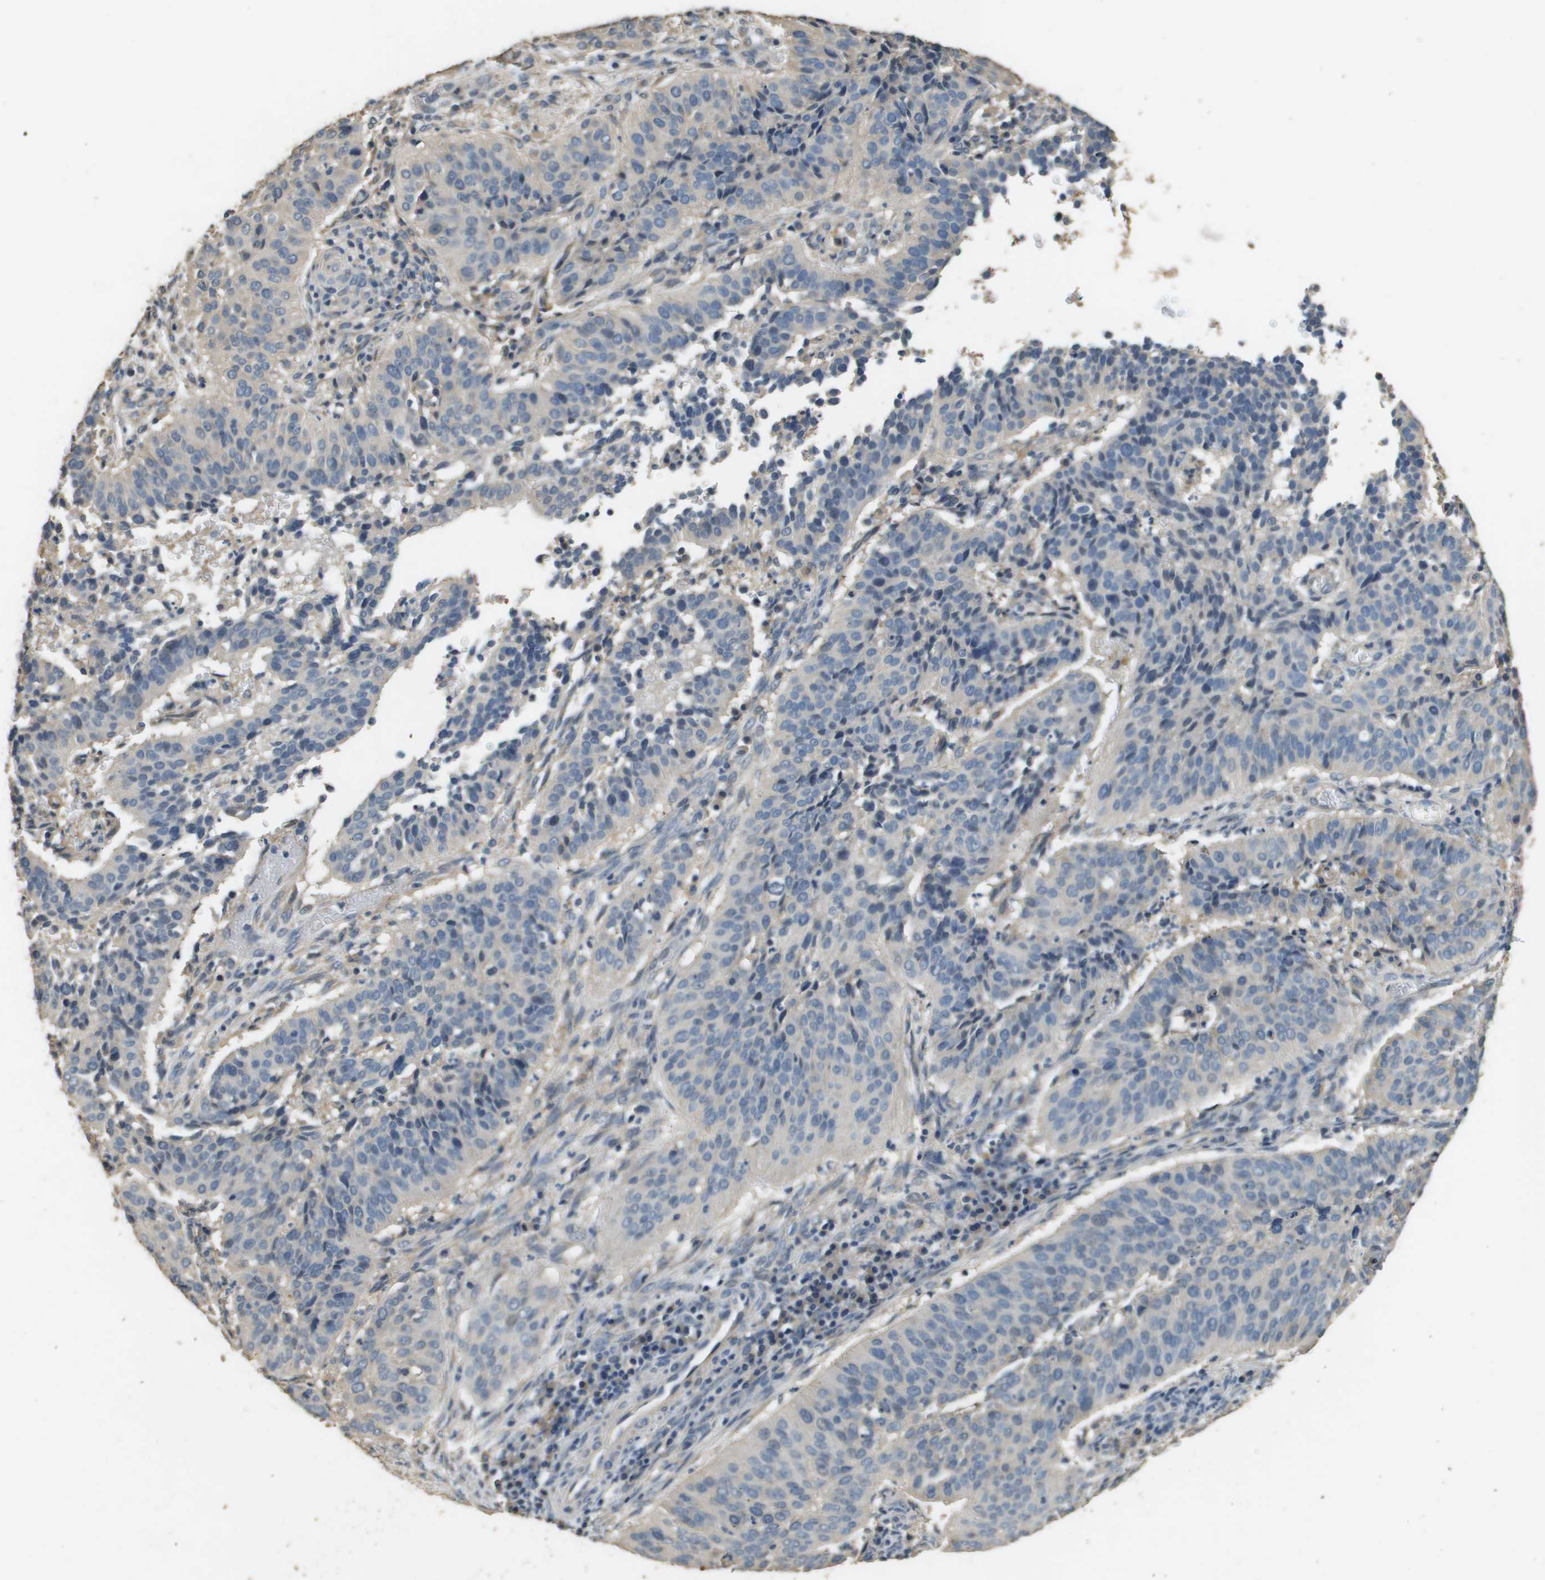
{"staining": {"intensity": "negative", "quantity": "none", "location": "none"}, "tissue": "cervical cancer", "cell_type": "Tumor cells", "image_type": "cancer", "snomed": [{"axis": "morphology", "description": "Normal tissue, NOS"}, {"axis": "morphology", "description": "Squamous cell carcinoma, NOS"}, {"axis": "topography", "description": "Cervix"}], "caption": "An image of human squamous cell carcinoma (cervical) is negative for staining in tumor cells.", "gene": "RAB6B", "patient": {"sex": "female", "age": 39}}